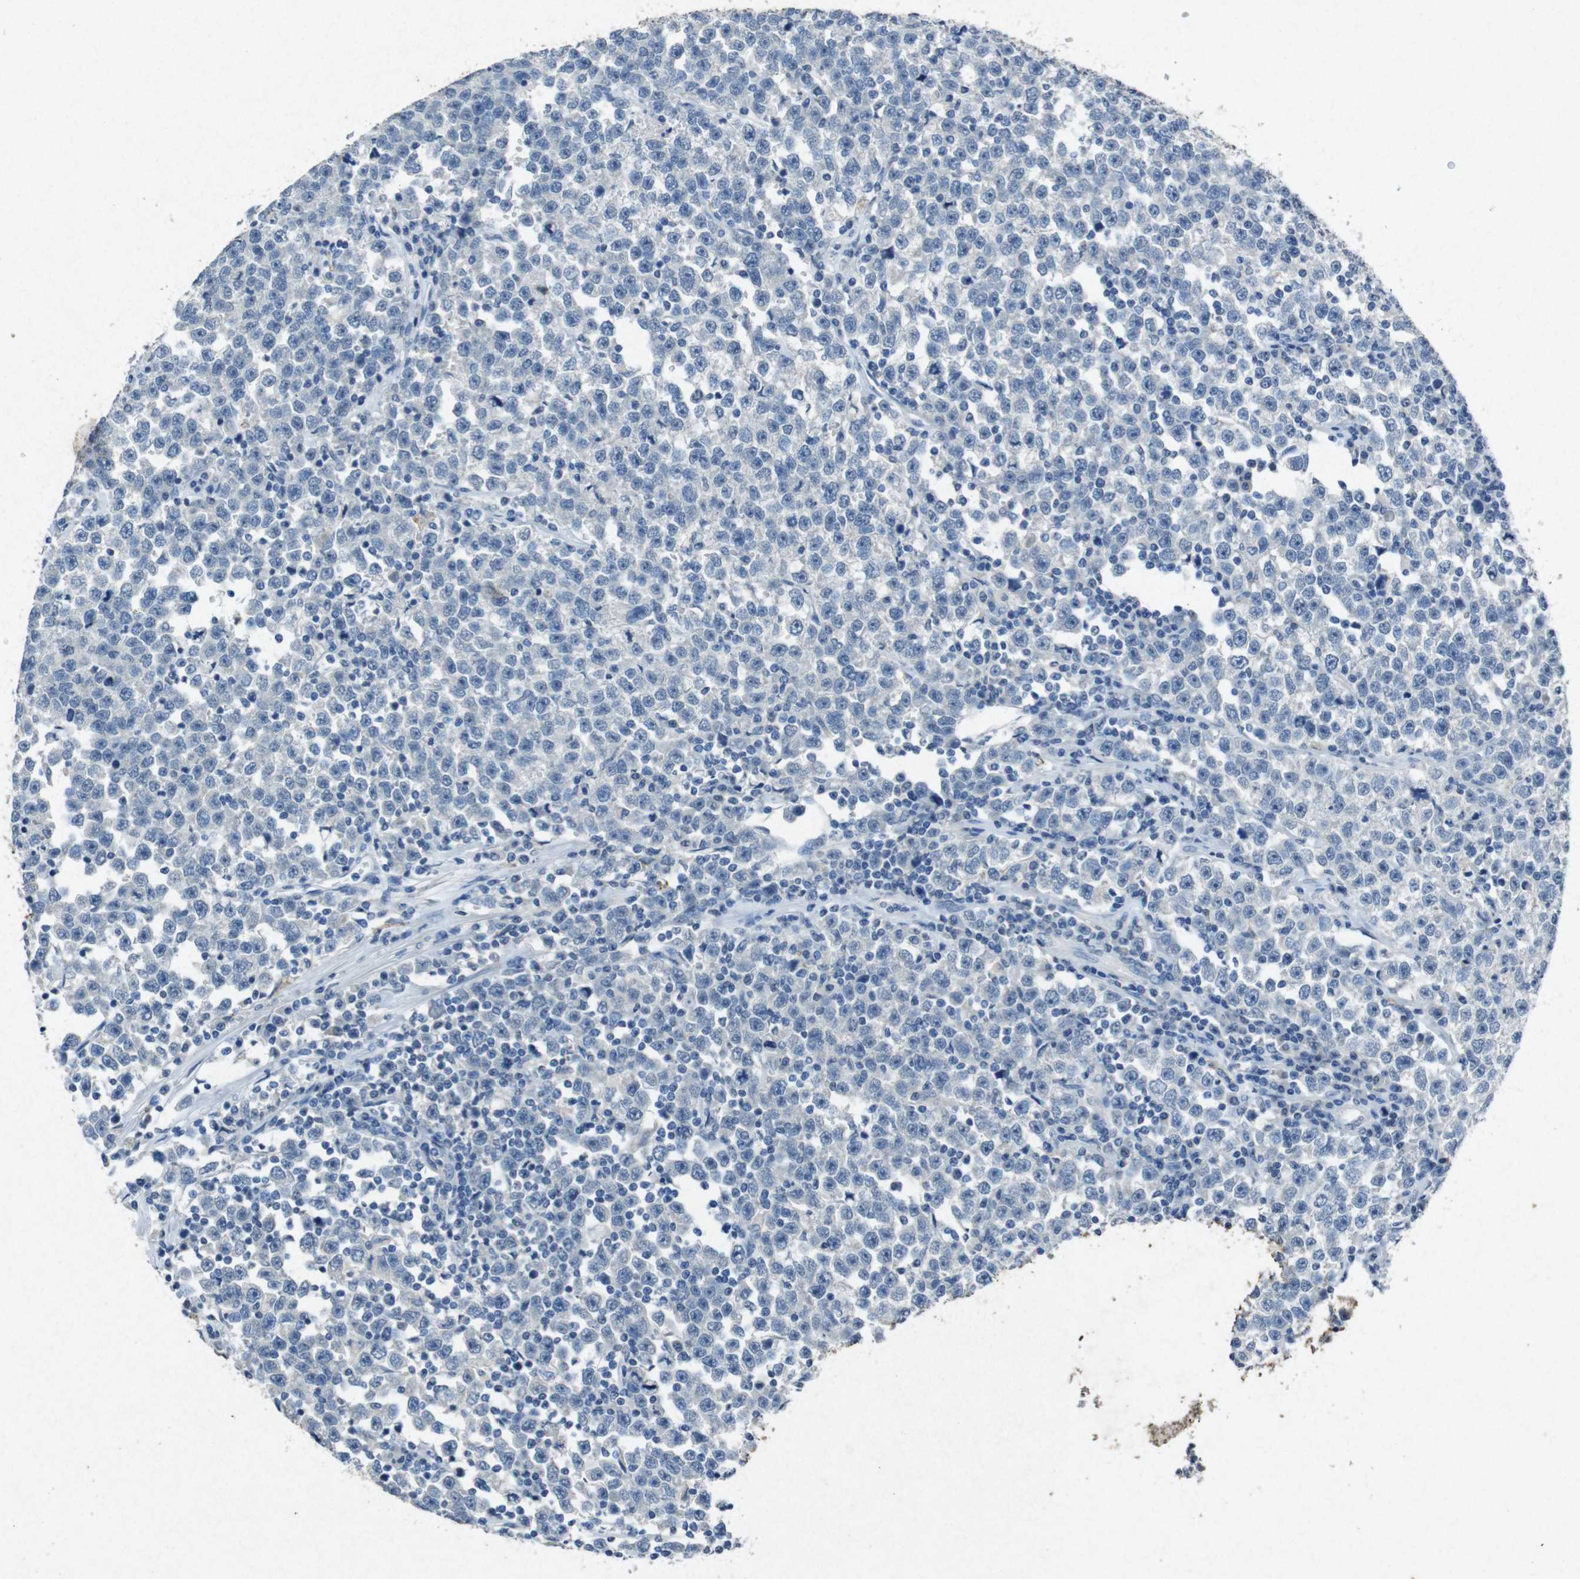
{"staining": {"intensity": "negative", "quantity": "none", "location": "none"}, "tissue": "testis cancer", "cell_type": "Tumor cells", "image_type": "cancer", "snomed": [{"axis": "morphology", "description": "Seminoma, NOS"}, {"axis": "topography", "description": "Testis"}], "caption": "A histopathology image of human testis cancer is negative for staining in tumor cells.", "gene": "STBD1", "patient": {"sex": "male", "age": 43}}